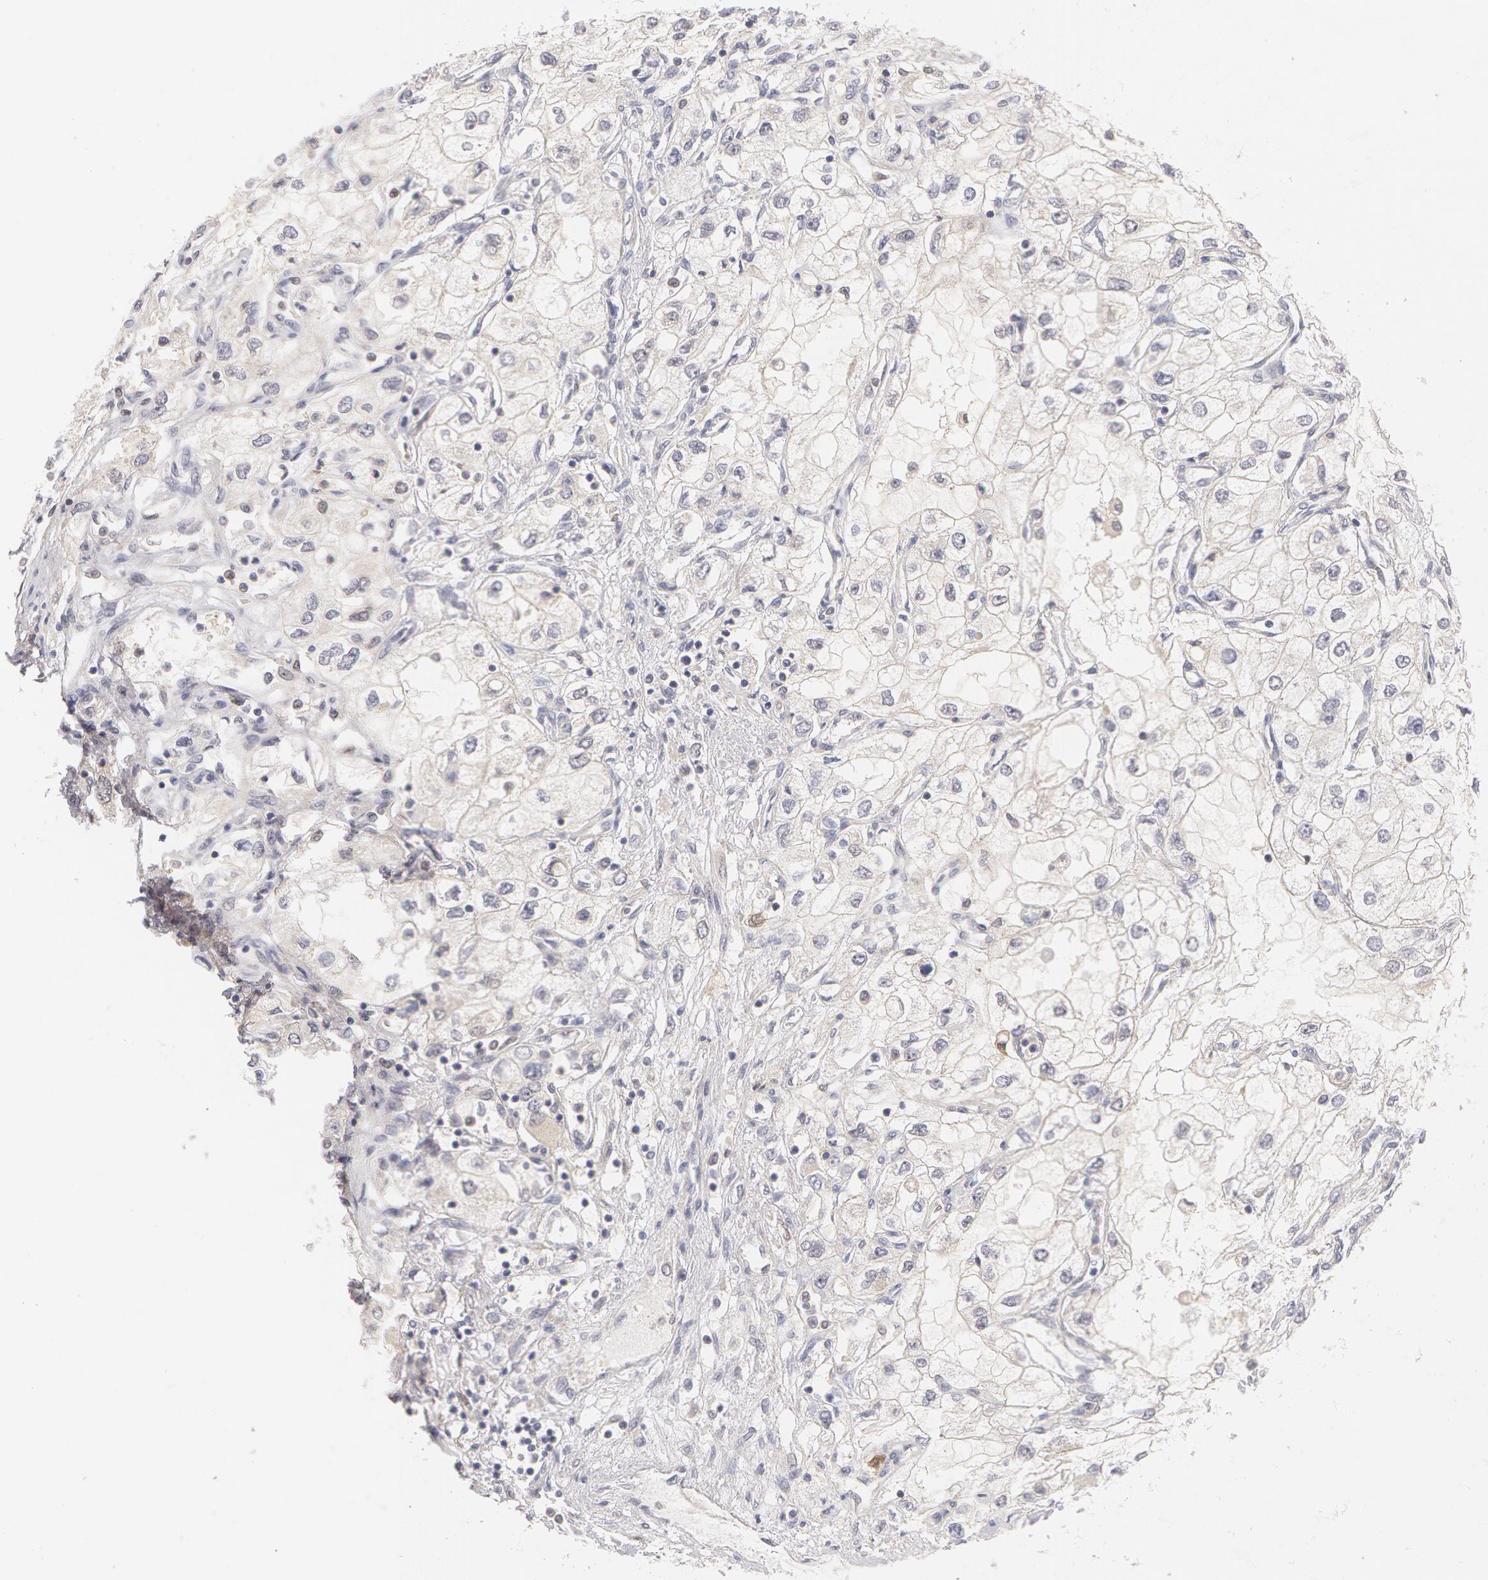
{"staining": {"intensity": "negative", "quantity": "none", "location": "none"}, "tissue": "renal cancer", "cell_type": "Tumor cells", "image_type": "cancer", "snomed": [{"axis": "morphology", "description": "Adenocarcinoma, NOS"}, {"axis": "topography", "description": "Kidney"}], "caption": "Immunohistochemical staining of human renal cancer (adenocarcinoma) displays no significant expression in tumor cells.", "gene": "TXNRD1", "patient": {"sex": "male", "age": 57}}